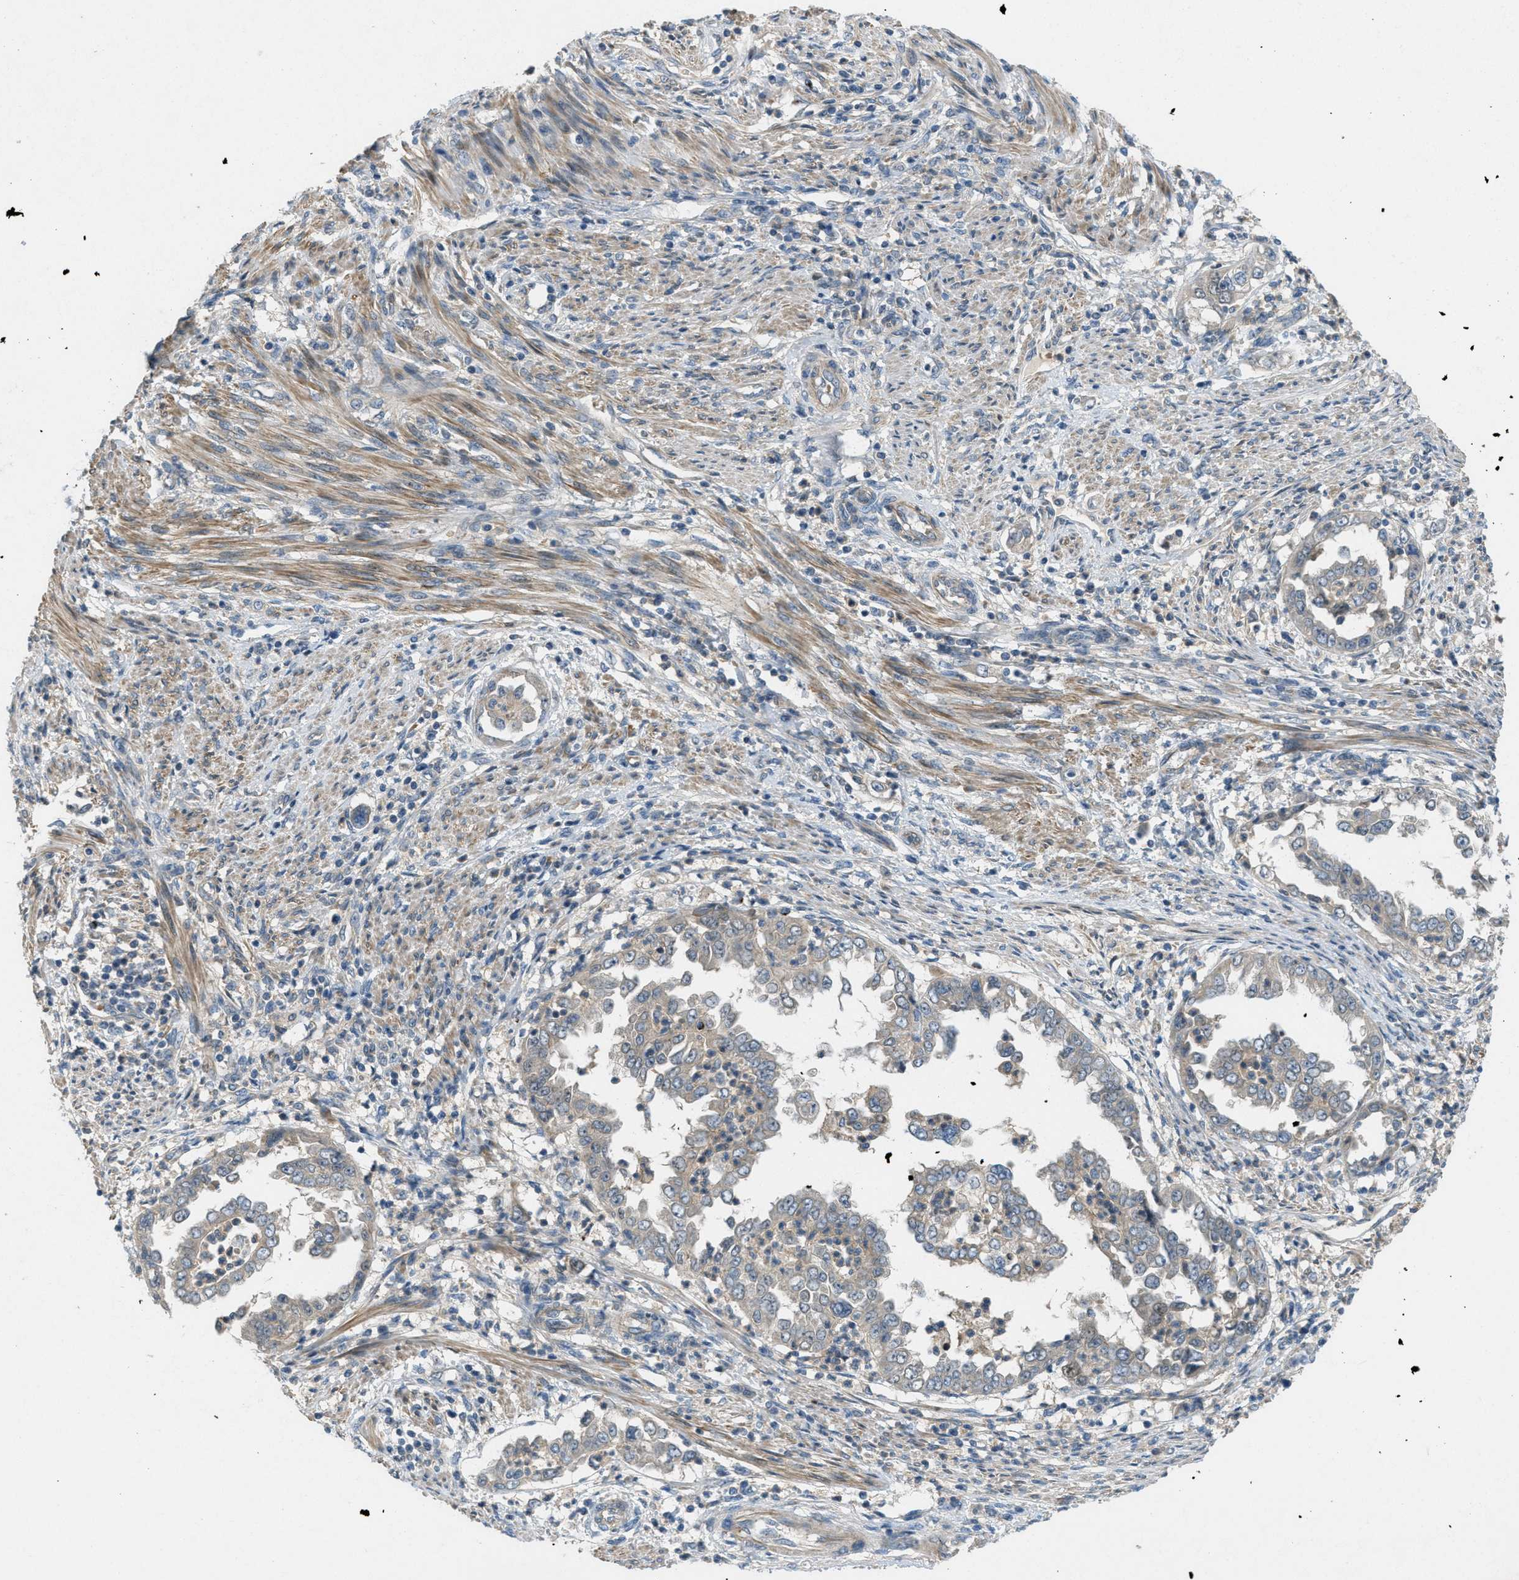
{"staining": {"intensity": "weak", "quantity": ">75%", "location": "cytoplasmic/membranous"}, "tissue": "endometrial cancer", "cell_type": "Tumor cells", "image_type": "cancer", "snomed": [{"axis": "morphology", "description": "Adenocarcinoma, NOS"}, {"axis": "topography", "description": "Endometrium"}], "caption": "Immunohistochemical staining of human endometrial adenocarcinoma shows low levels of weak cytoplasmic/membranous protein expression in about >75% of tumor cells.", "gene": "ADCY6", "patient": {"sex": "female", "age": 85}}